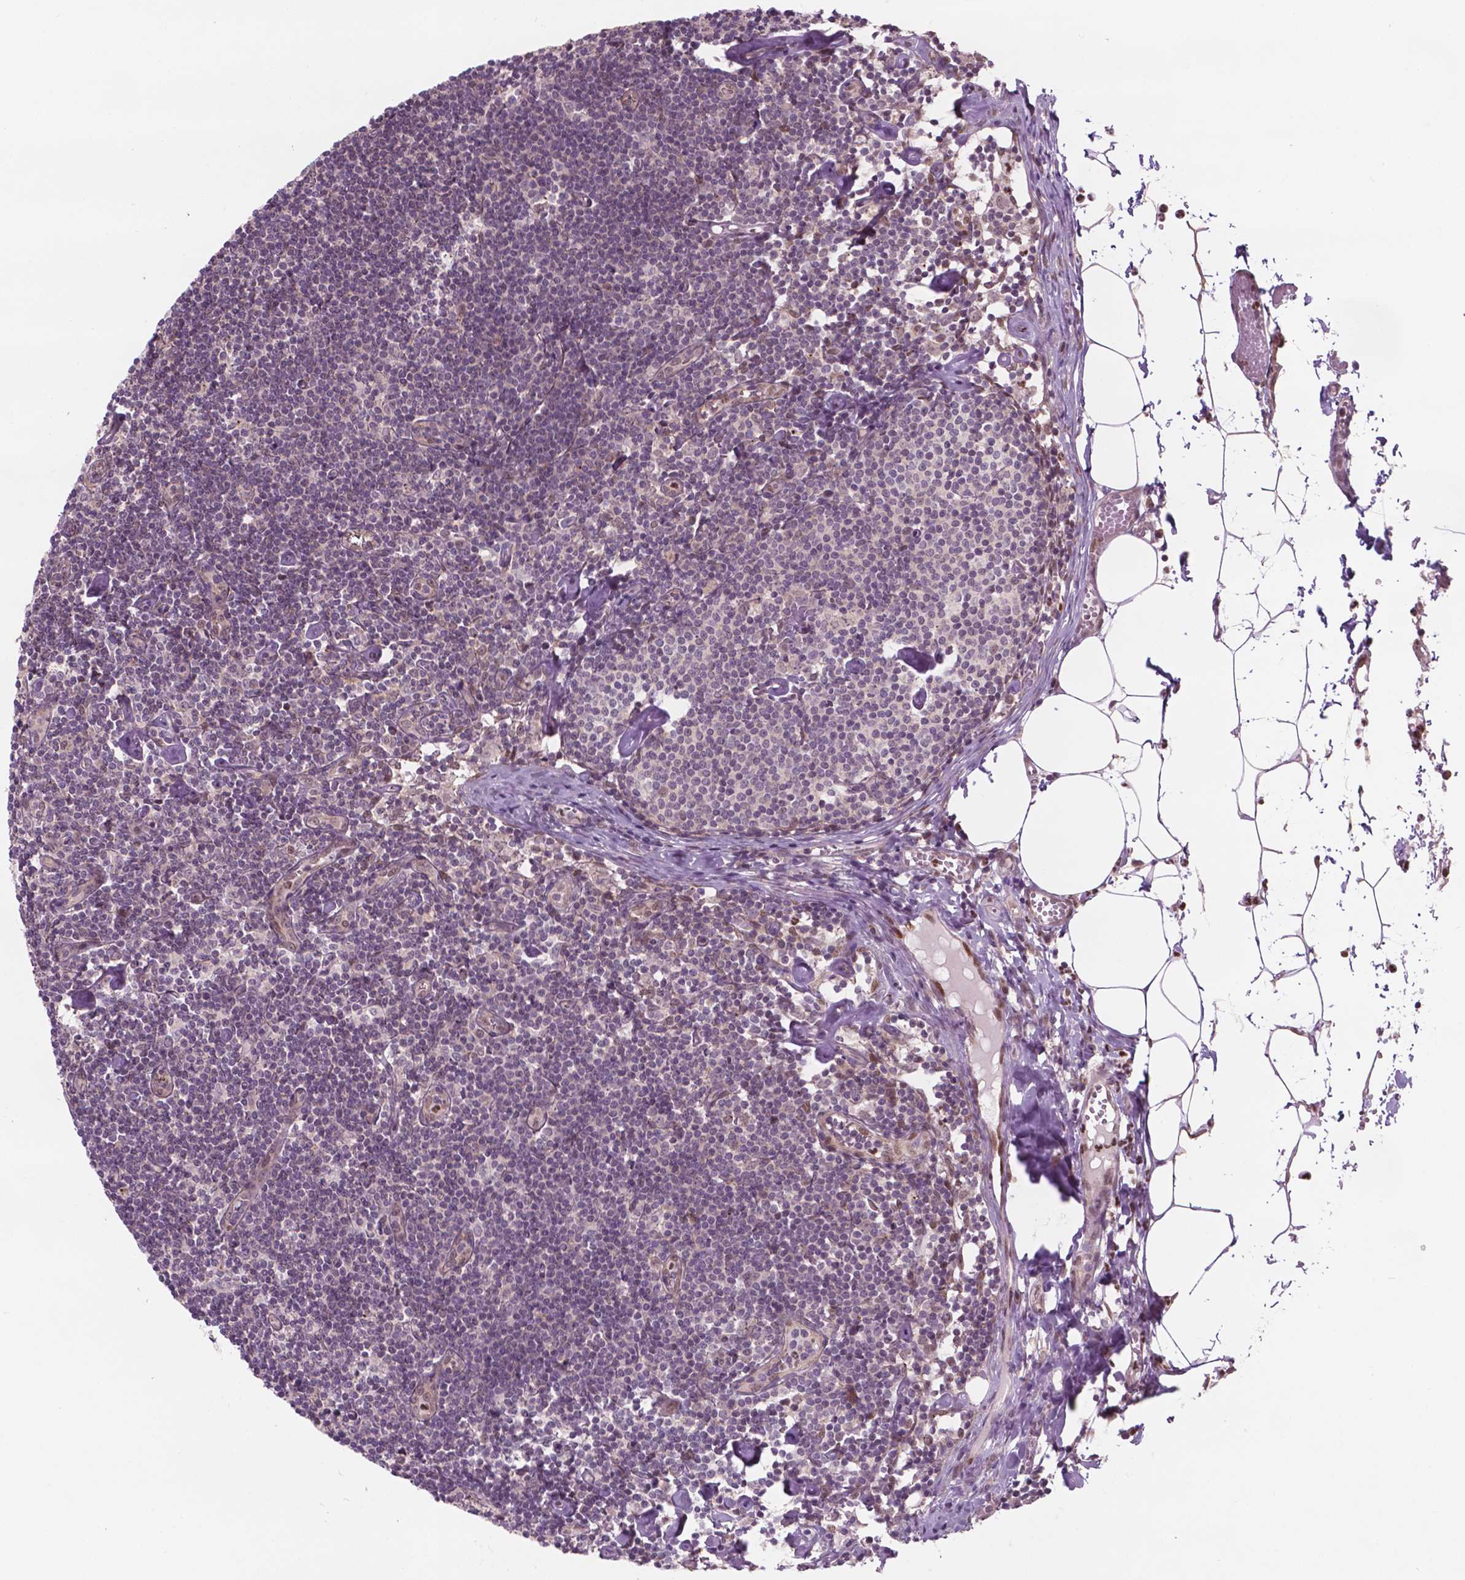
{"staining": {"intensity": "negative", "quantity": "none", "location": "none"}, "tissue": "lymph node", "cell_type": "Germinal center cells", "image_type": "normal", "snomed": [{"axis": "morphology", "description": "Normal tissue, NOS"}, {"axis": "topography", "description": "Lymph node"}], "caption": "Germinal center cells show no significant protein staining in normal lymph node. (DAB immunohistochemistry (IHC) visualized using brightfield microscopy, high magnification).", "gene": "NFAT5", "patient": {"sex": "female", "age": 42}}